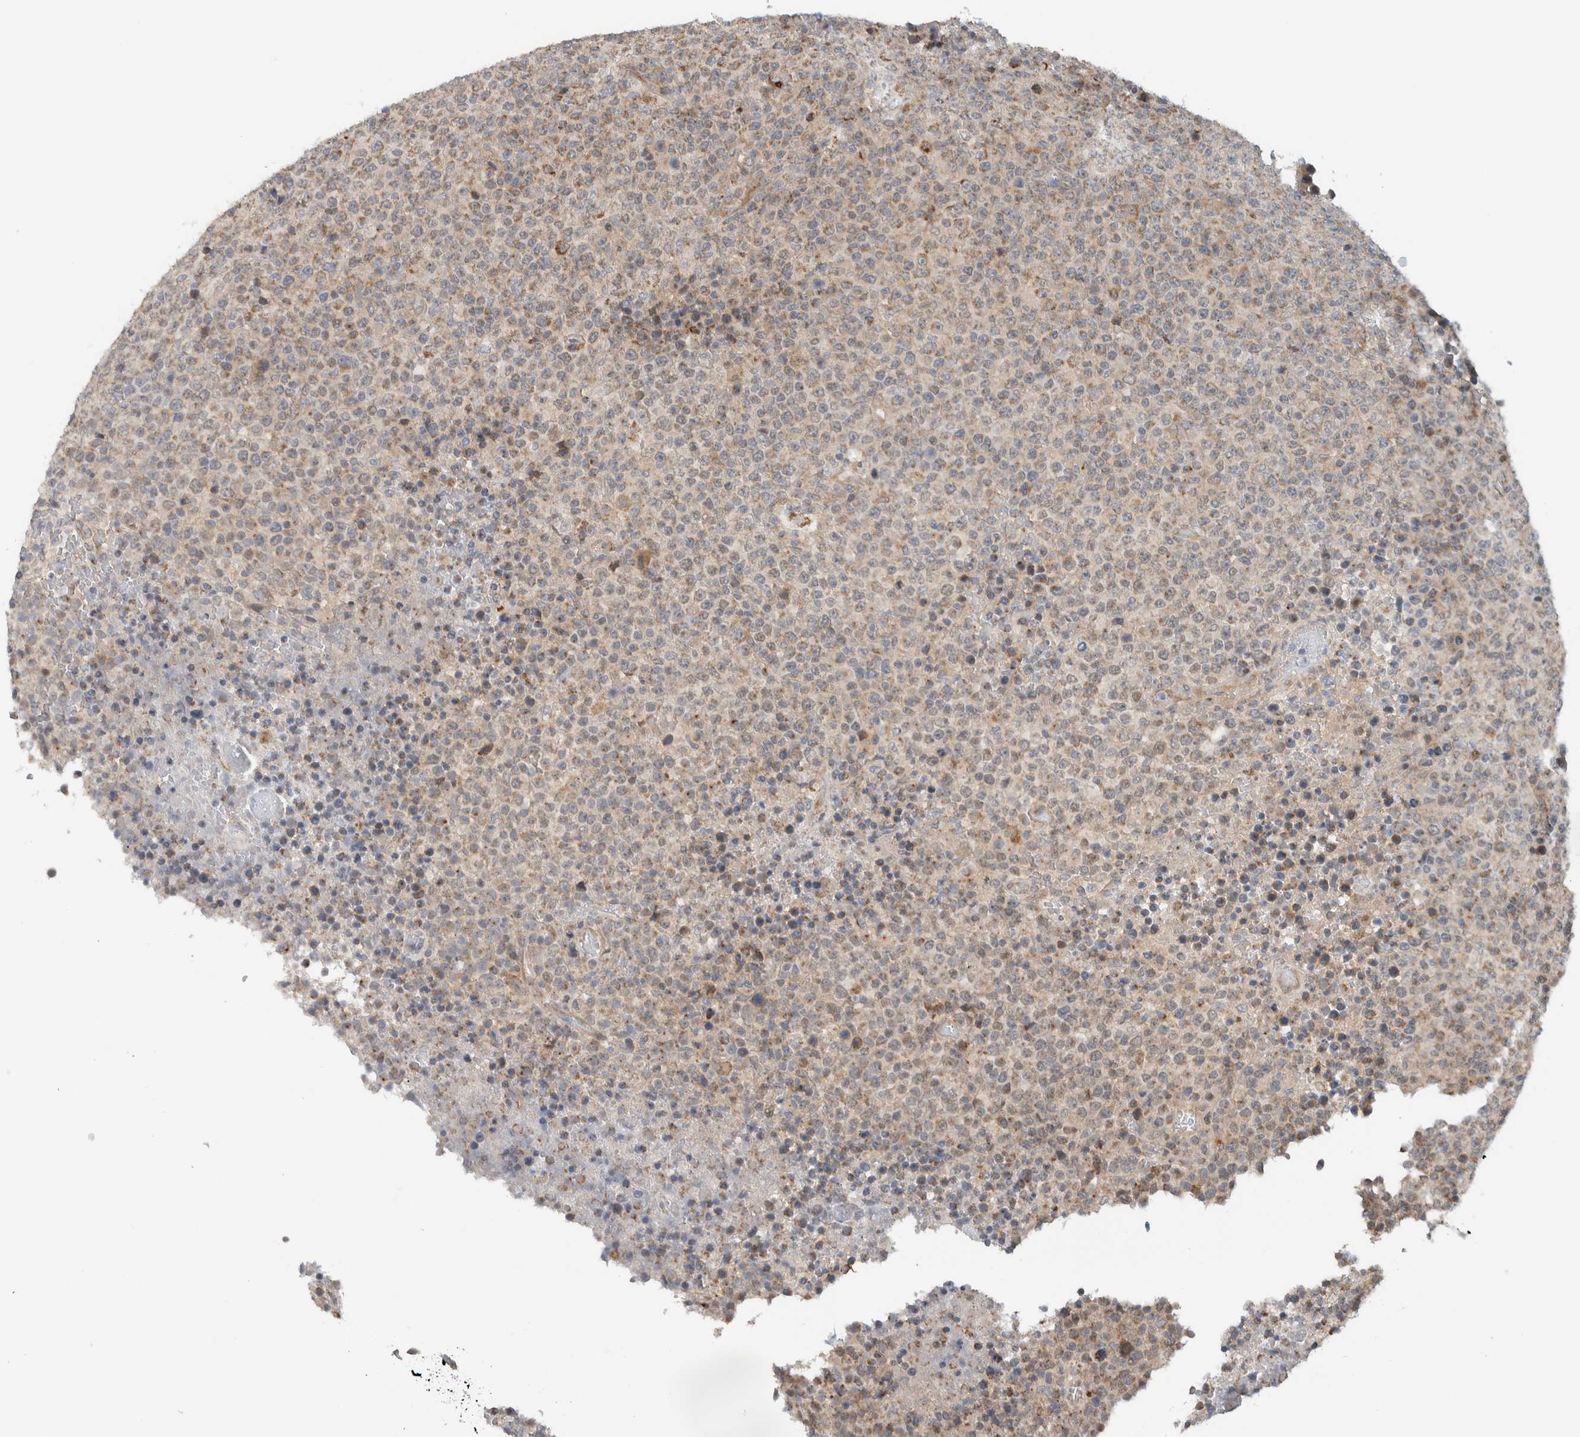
{"staining": {"intensity": "moderate", "quantity": "25%-75%", "location": "cytoplasmic/membranous"}, "tissue": "lymphoma", "cell_type": "Tumor cells", "image_type": "cancer", "snomed": [{"axis": "morphology", "description": "Malignant lymphoma, non-Hodgkin's type, High grade"}, {"axis": "topography", "description": "Lymph node"}], "caption": "An image of lymphoma stained for a protein demonstrates moderate cytoplasmic/membranous brown staining in tumor cells.", "gene": "RERE", "patient": {"sex": "male", "age": 13}}